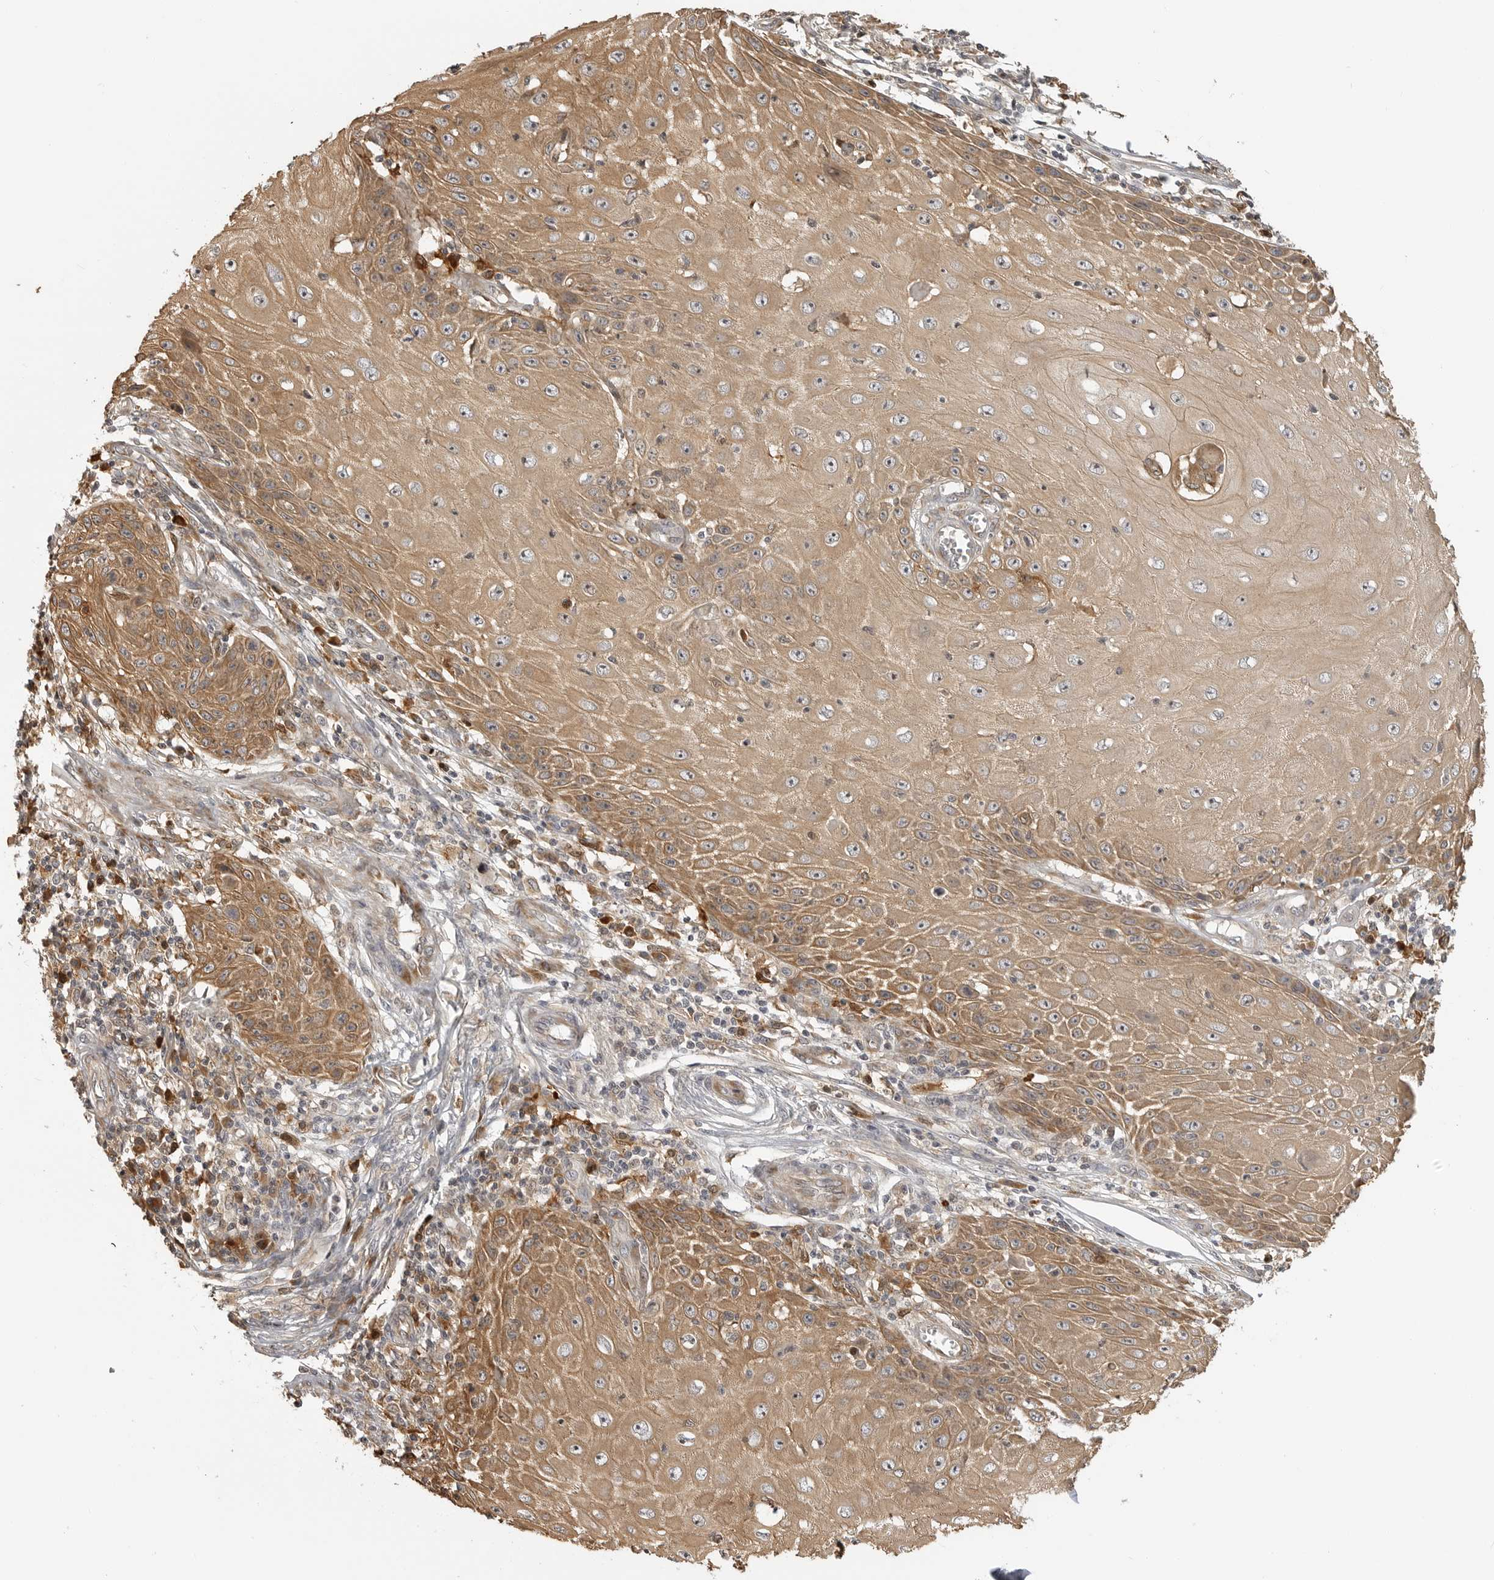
{"staining": {"intensity": "moderate", "quantity": ">75%", "location": "cytoplasmic/membranous"}, "tissue": "skin cancer", "cell_type": "Tumor cells", "image_type": "cancer", "snomed": [{"axis": "morphology", "description": "Squamous cell carcinoma, NOS"}, {"axis": "topography", "description": "Skin"}], "caption": "Protein analysis of squamous cell carcinoma (skin) tissue exhibits moderate cytoplasmic/membranous staining in about >75% of tumor cells. The staining was performed using DAB, with brown indicating positive protein expression. Nuclei are stained blue with hematoxylin.", "gene": "IDO1", "patient": {"sex": "female", "age": 73}}